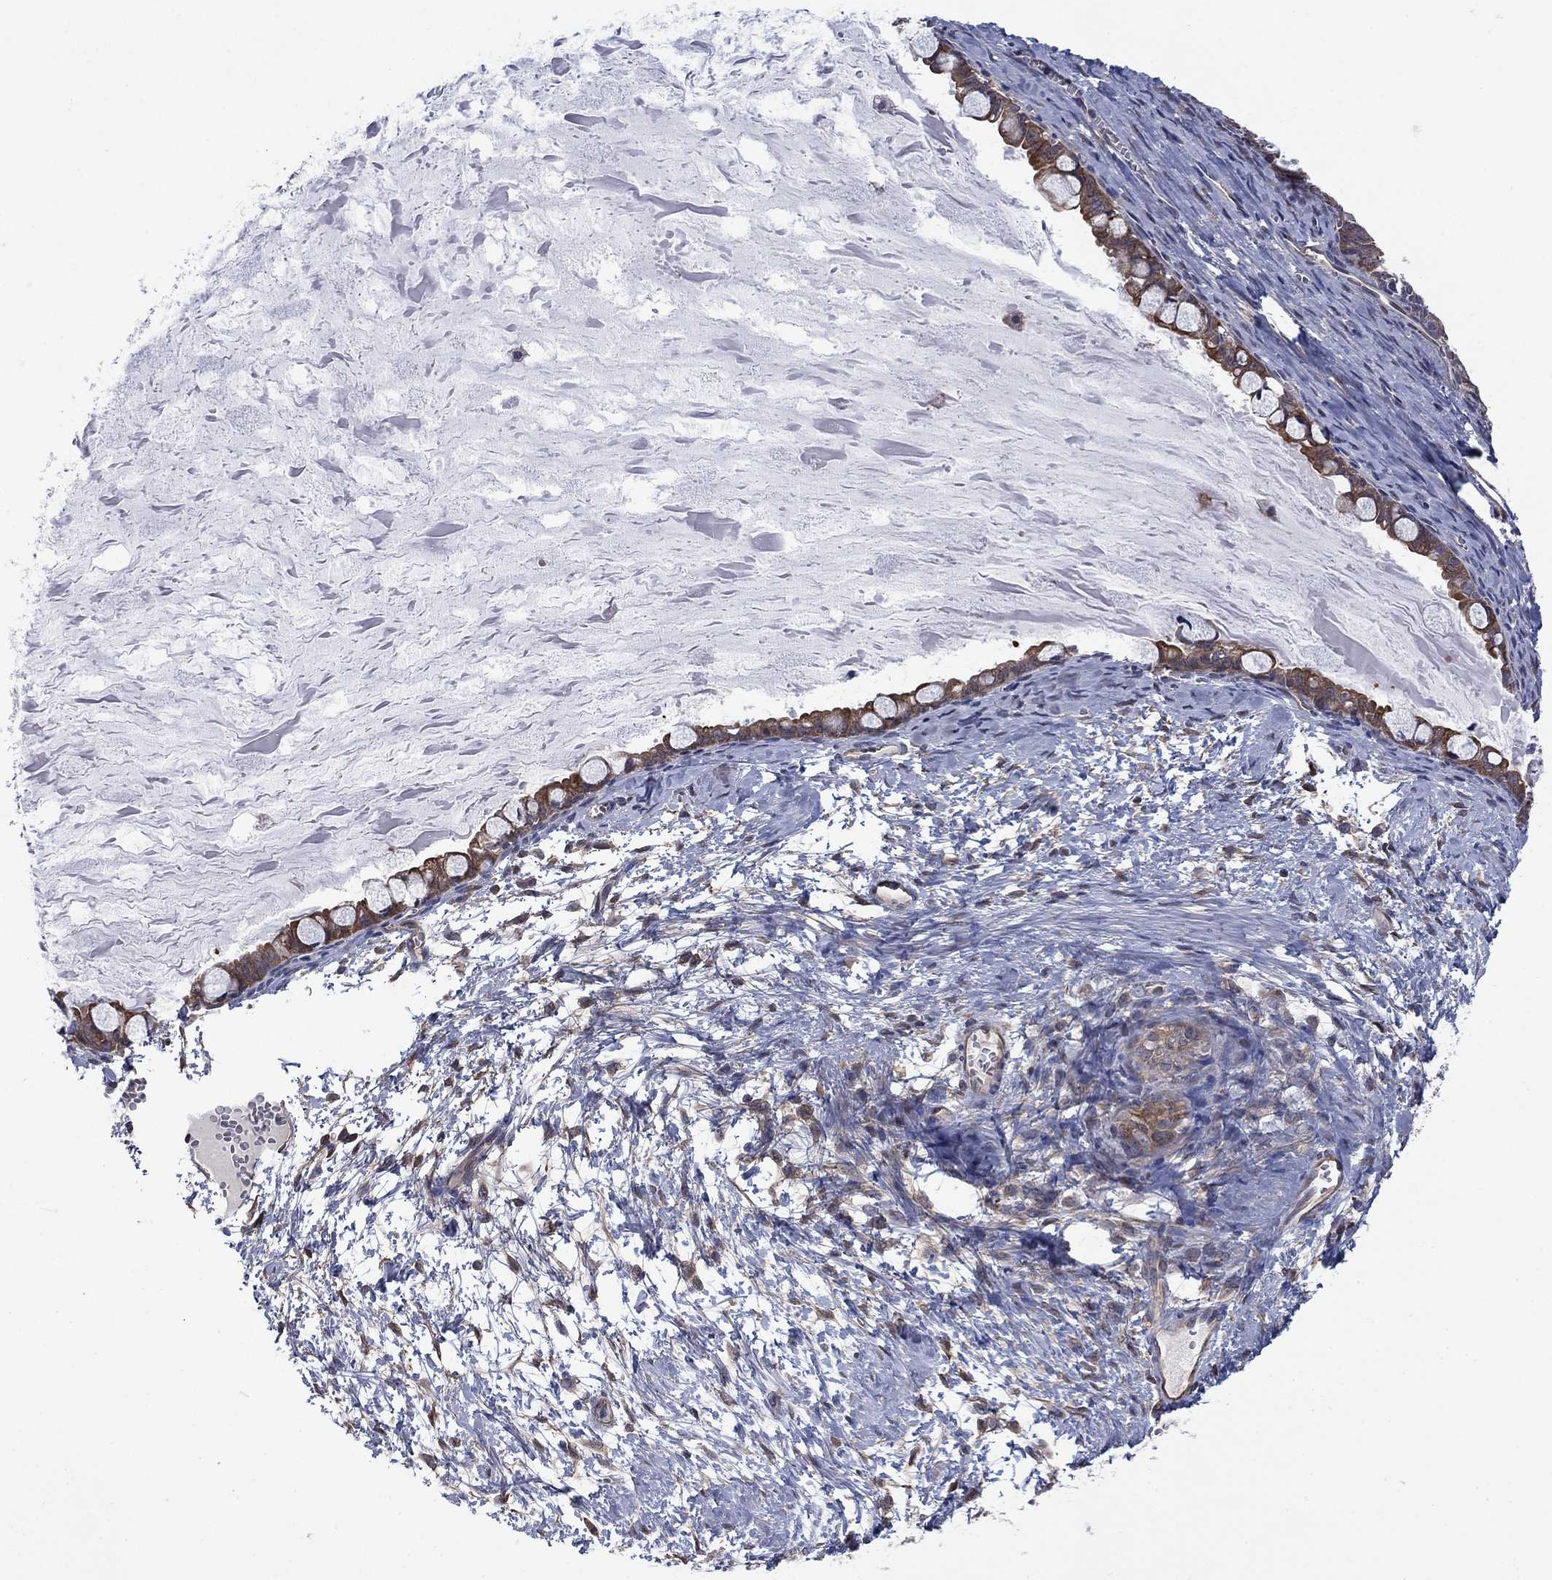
{"staining": {"intensity": "moderate", "quantity": ">75%", "location": "cytoplasmic/membranous"}, "tissue": "ovarian cancer", "cell_type": "Tumor cells", "image_type": "cancer", "snomed": [{"axis": "morphology", "description": "Cystadenocarcinoma, mucinous, NOS"}, {"axis": "topography", "description": "Ovary"}], "caption": "A brown stain shows moderate cytoplasmic/membranous expression of a protein in human ovarian cancer (mucinous cystadenocarcinoma) tumor cells.", "gene": "PDZD2", "patient": {"sex": "female", "age": 63}}